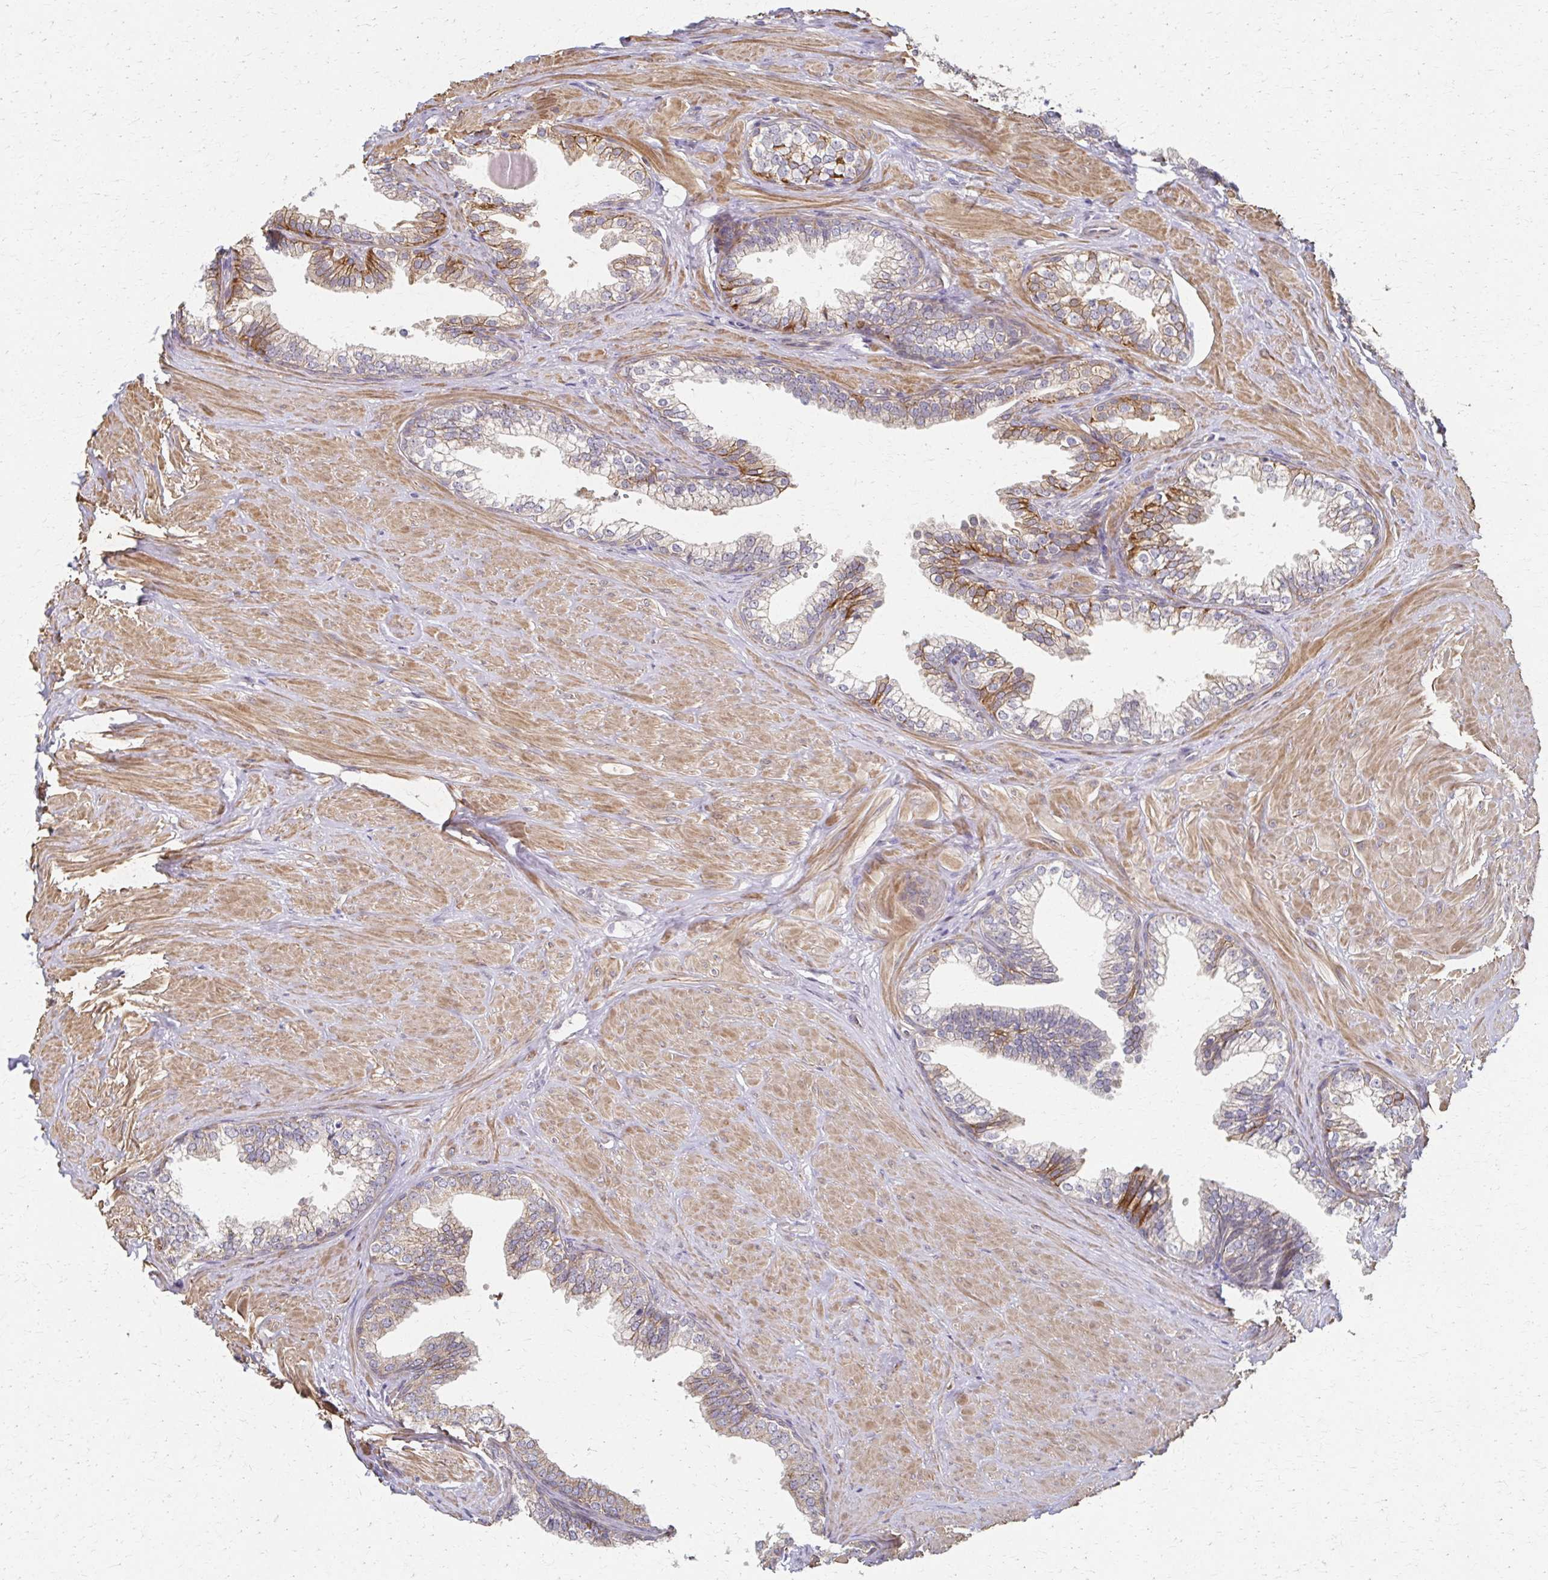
{"staining": {"intensity": "moderate", "quantity": "25%-75%", "location": "cytoplasmic/membranous"}, "tissue": "prostate", "cell_type": "Glandular cells", "image_type": "normal", "snomed": [{"axis": "morphology", "description": "Normal tissue, NOS"}, {"axis": "topography", "description": "Prostate"}, {"axis": "topography", "description": "Peripheral nerve tissue"}], "caption": "This micrograph demonstrates immunohistochemistry (IHC) staining of benign prostate, with medium moderate cytoplasmic/membranous positivity in about 25%-75% of glandular cells.", "gene": "EOLA1", "patient": {"sex": "male", "age": 55}}